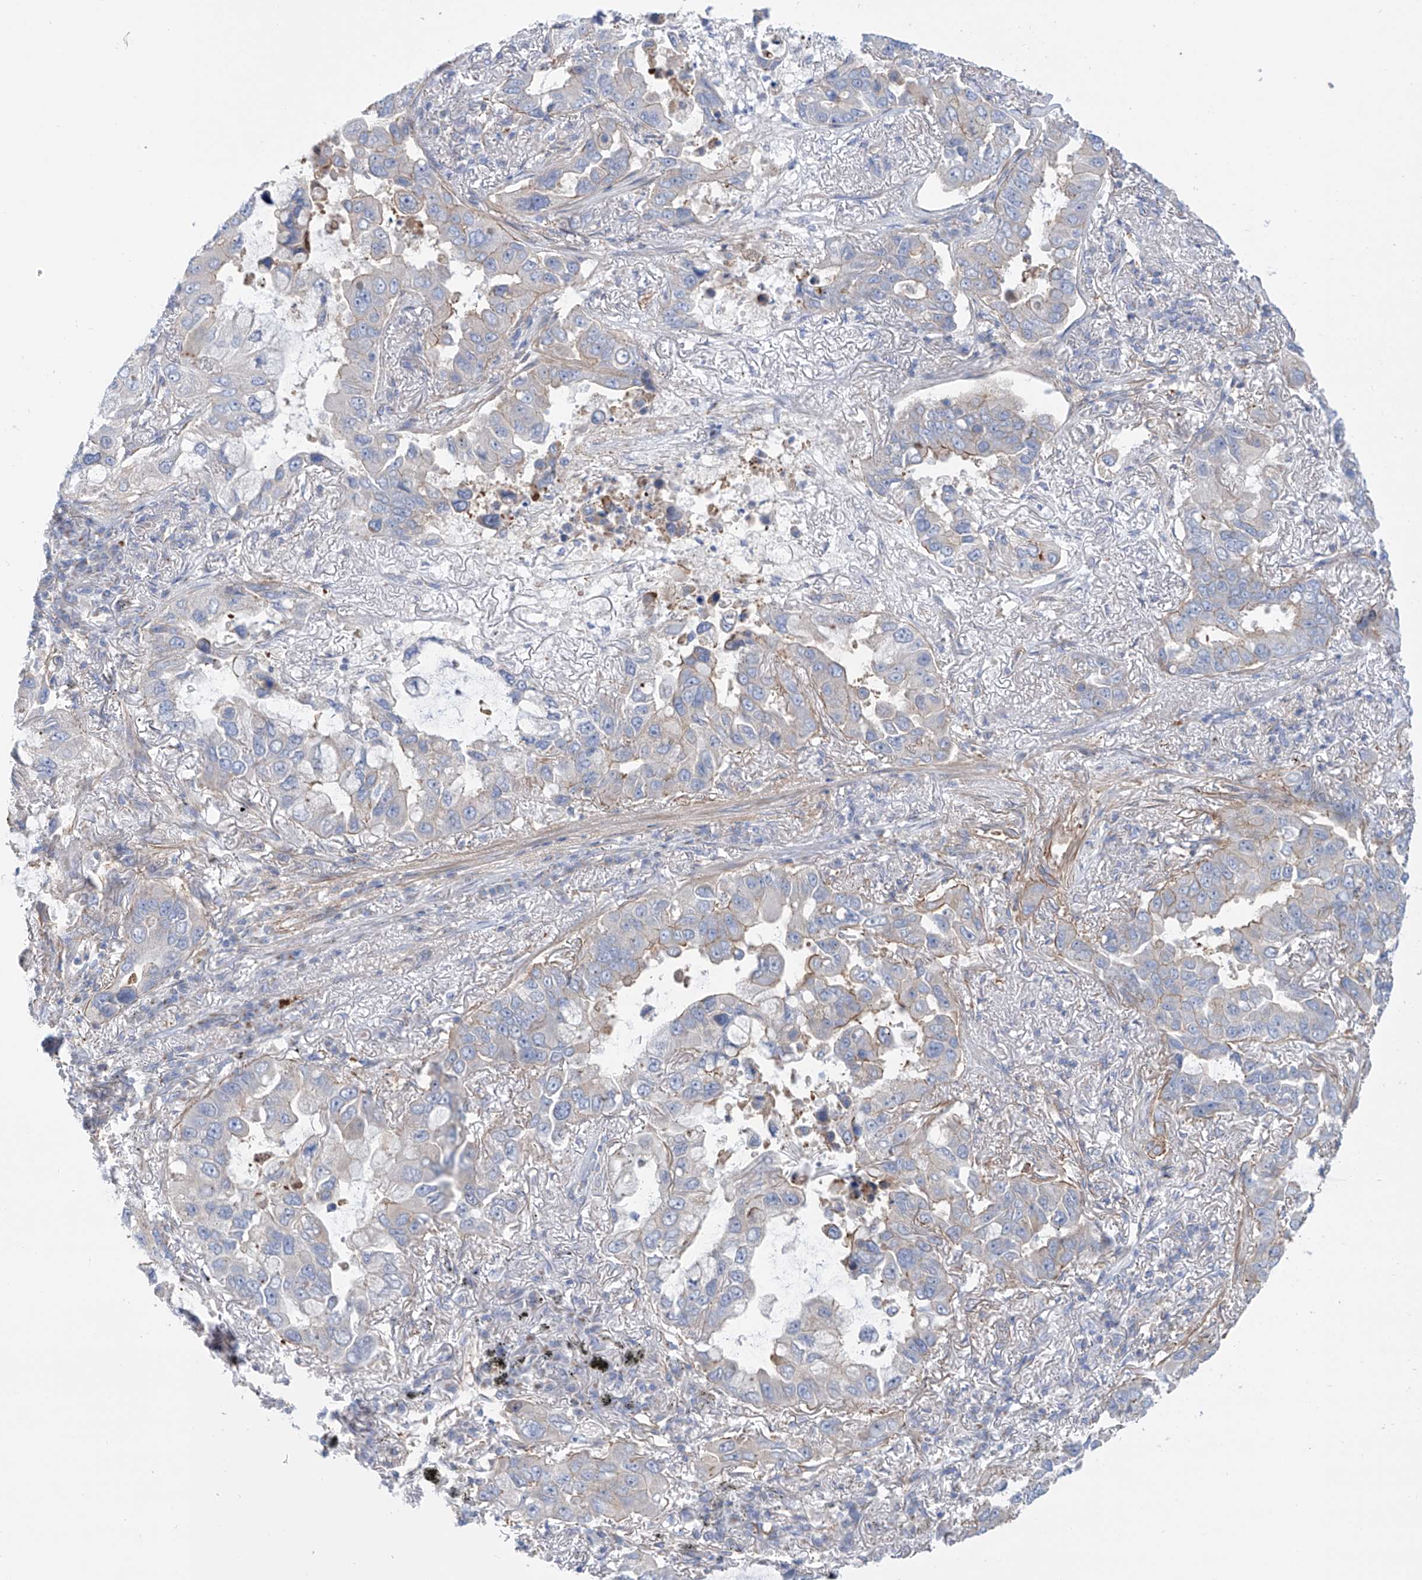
{"staining": {"intensity": "moderate", "quantity": "<25%", "location": "cytoplasmic/membranous"}, "tissue": "lung cancer", "cell_type": "Tumor cells", "image_type": "cancer", "snomed": [{"axis": "morphology", "description": "Adenocarcinoma, NOS"}, {"axis": "topography", "description": "Lung"}], "caption": "The photomicrograph displays immunohistochemical staining of lung adenocarcinoma. There is moderate cytoplasmic/membranous staining is identified in approximately <25% of tumor cells. (DAB (3,3'-diaminobenzidine) IHC with brightfield microscopy, high magnification).", "gene": "TMEM209", "patient": {"sex": "male", "age": 64}}